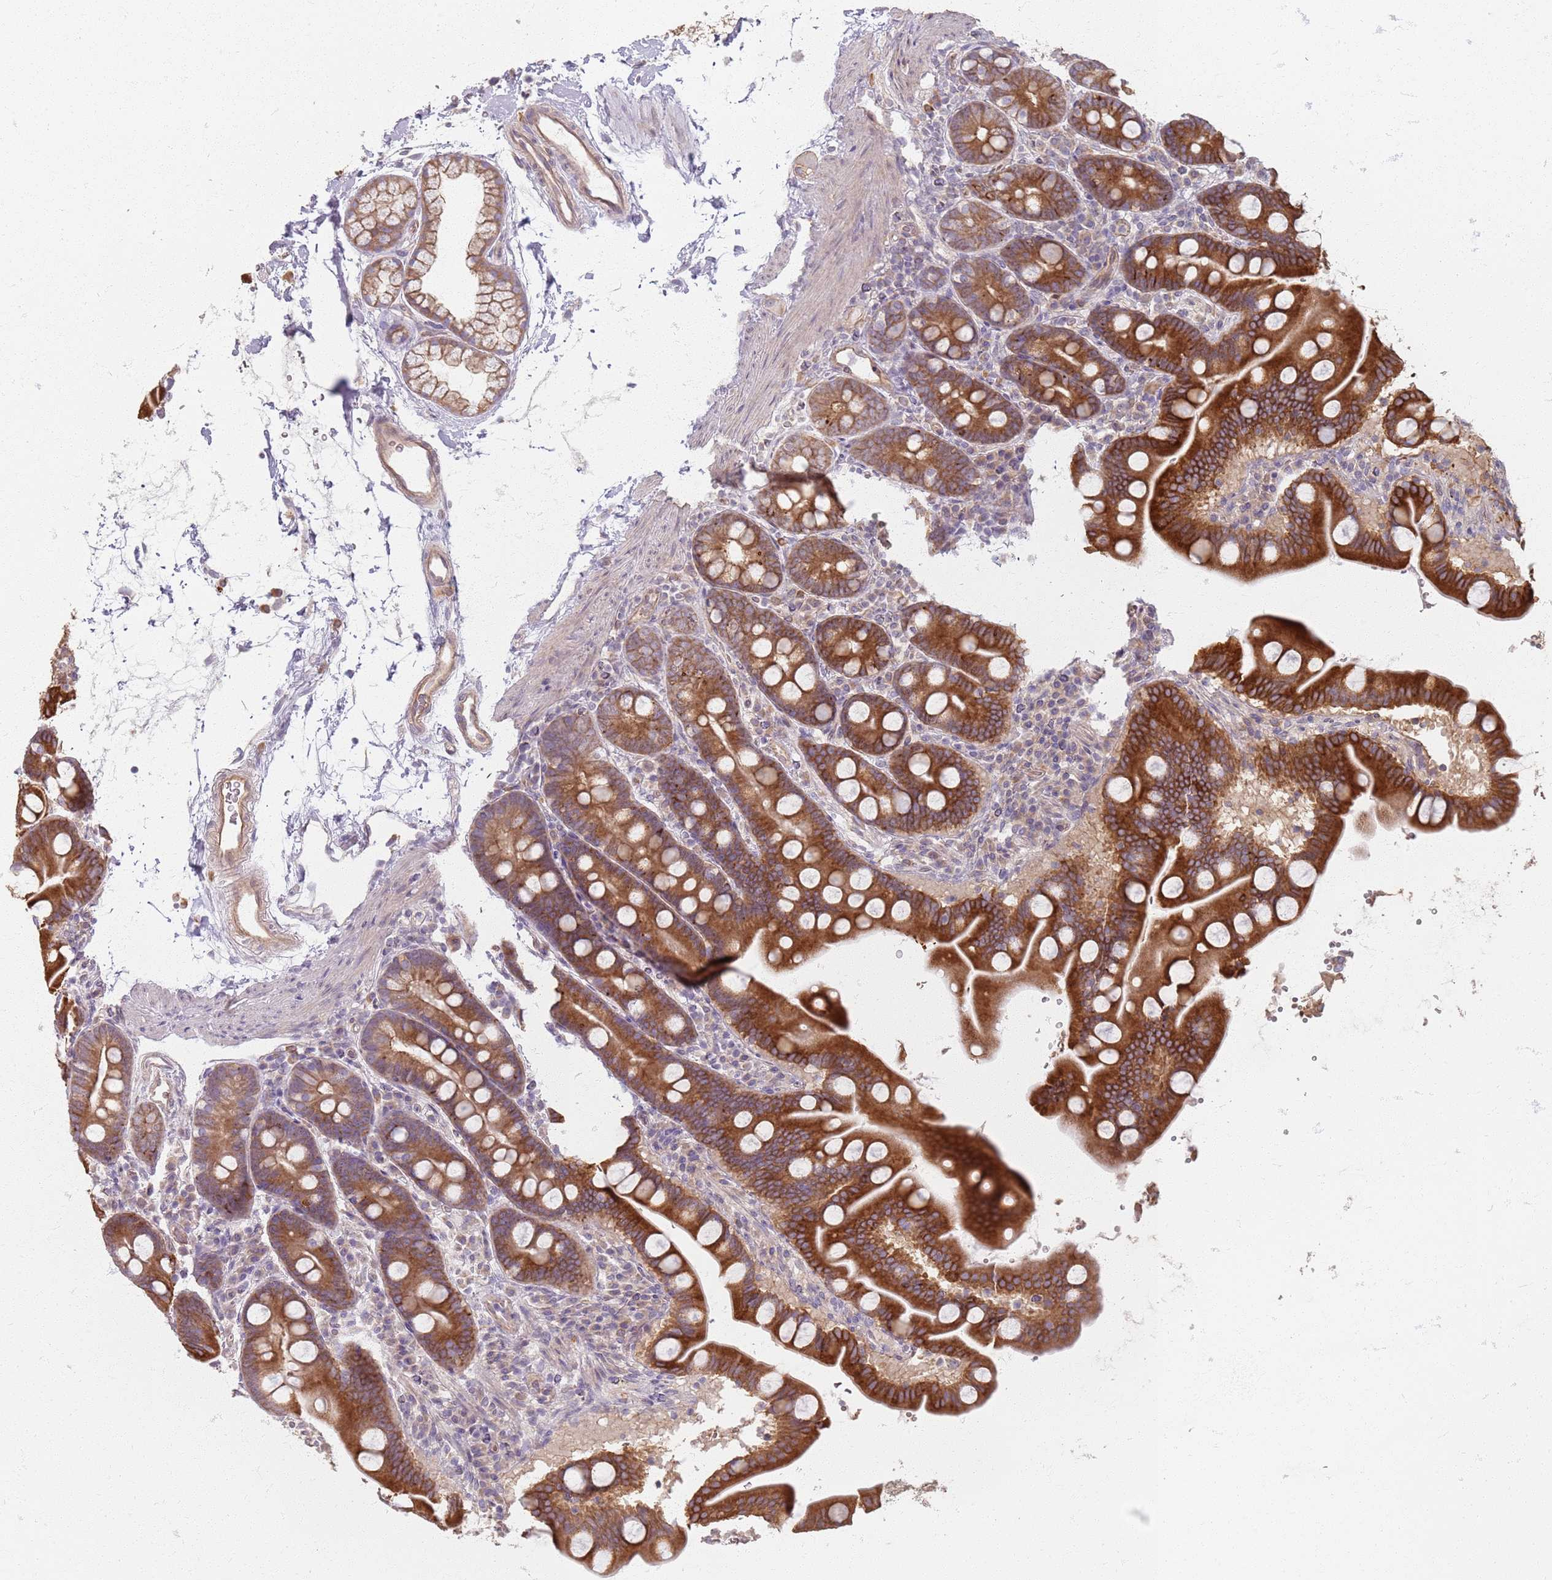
{"staining": {"intensity": "strong", "quantity": ">75%", "location": "cytoplasmic/membranous"}, "tissue": "duodenum", "cell_type": "Glandular cells", "image_type": "normal", "snomed": [{"axis": "morphology", "description": "Normal tissue, NOS"}, {"axis": "topography", "description": "Duodenum"}], "caption": "Strong cytoplasmic/membranous protein expression is identified in approximately >75% of glandular cells in duodenum. The staining was performed using DAB to visualize the protein expression in brown, while the nuclei were stained in blue with hematoxylin (Magnification: 20x).", "gene": "KCNA5", "patient": {"sex": "male", "age": 54}}